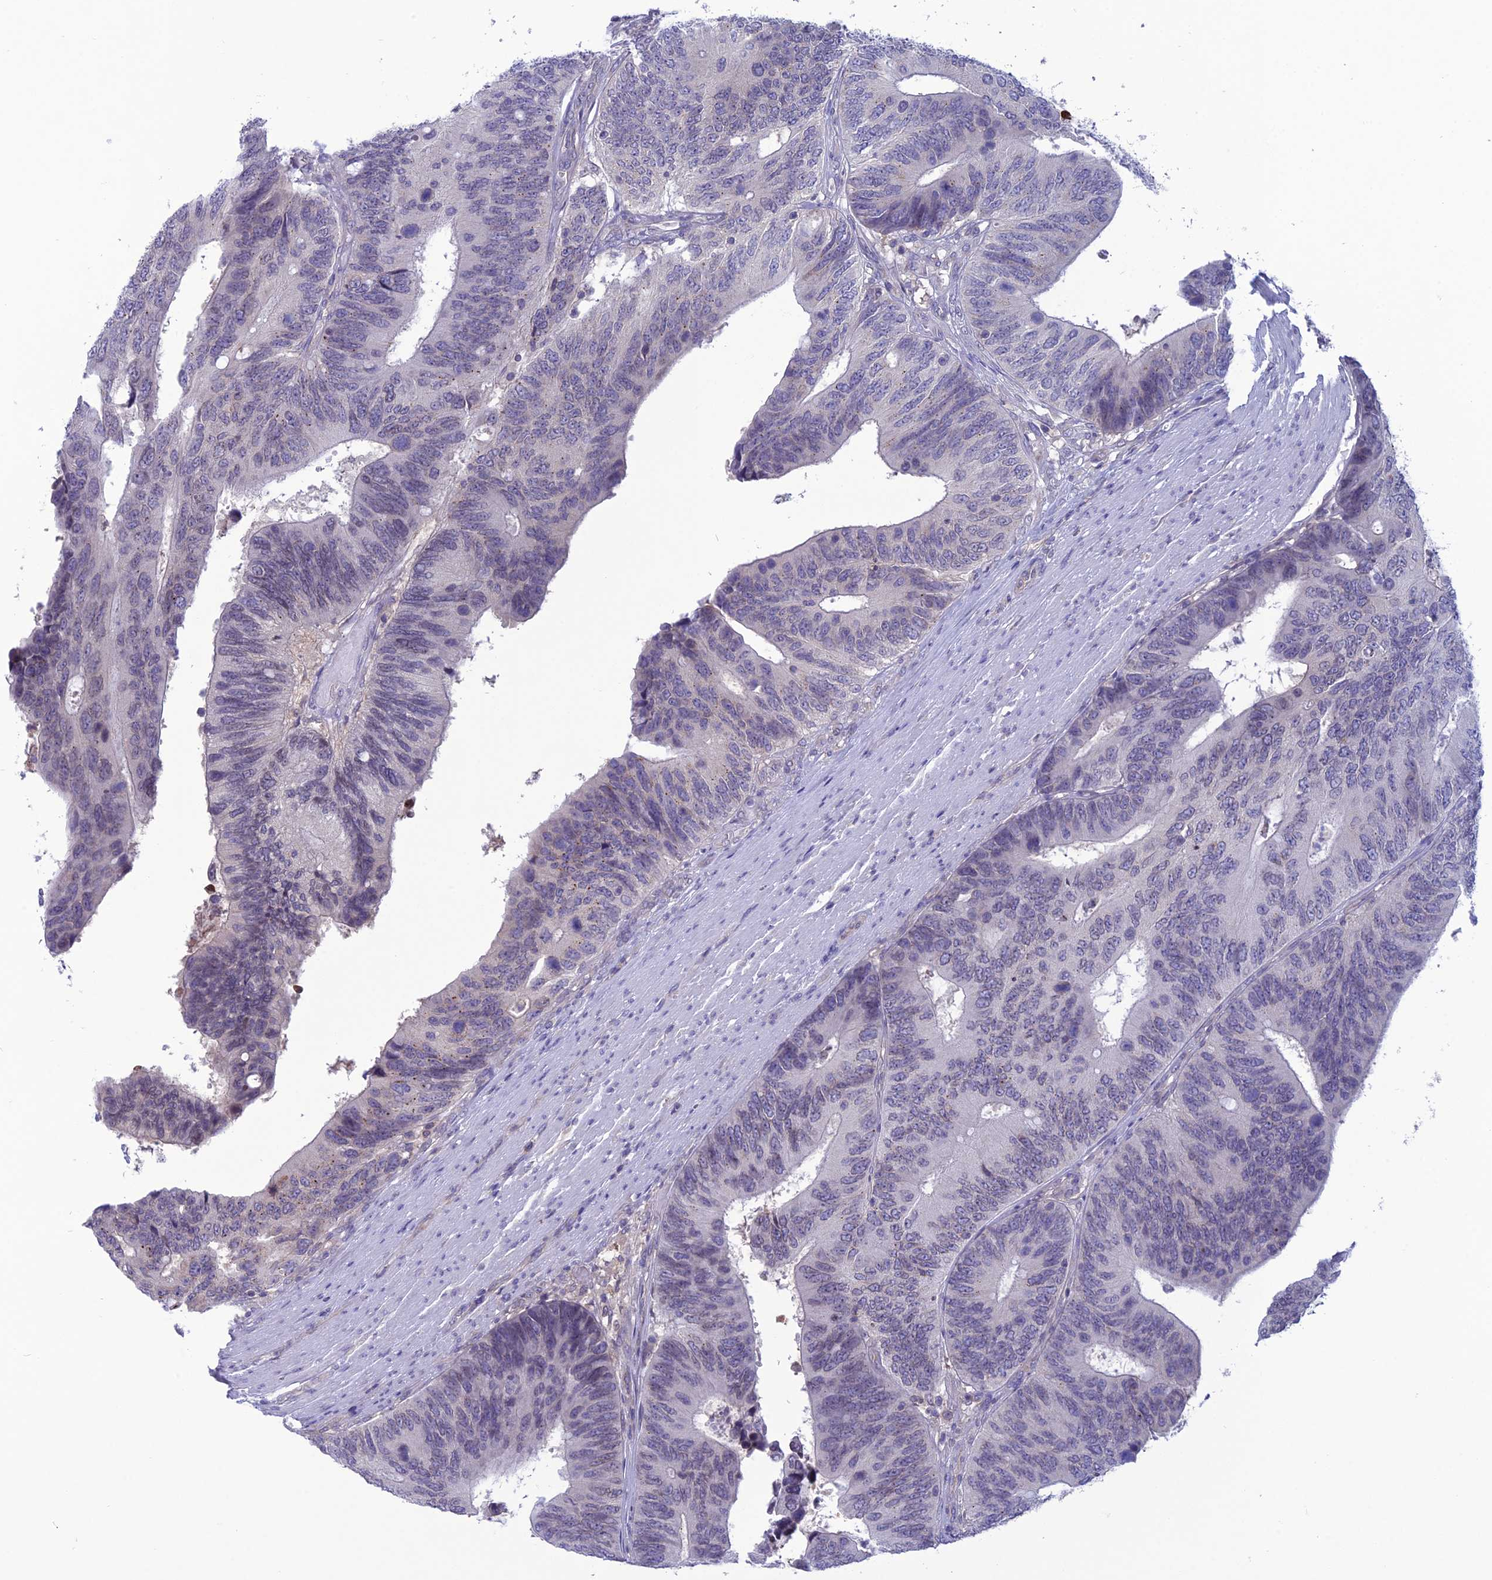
{"staining": {"intensity": "weak", "quantity": "<25%", "location": "nuclear"}, "tissue": "colorectal cancer", "cell_type": "Tumor cells", "image_type": "cancer", "snomed": [{"axis": "morphology", "description": "Adenocarcinoma, NOS"}, {"axis": "topography", "description": "Colon"}], "caption": "The photomicrograph shows no staining of tumor cells in colorectal adenocarcinoma.", "gene": "WDR46", "patient": {"sex": "male", "age": 87}}